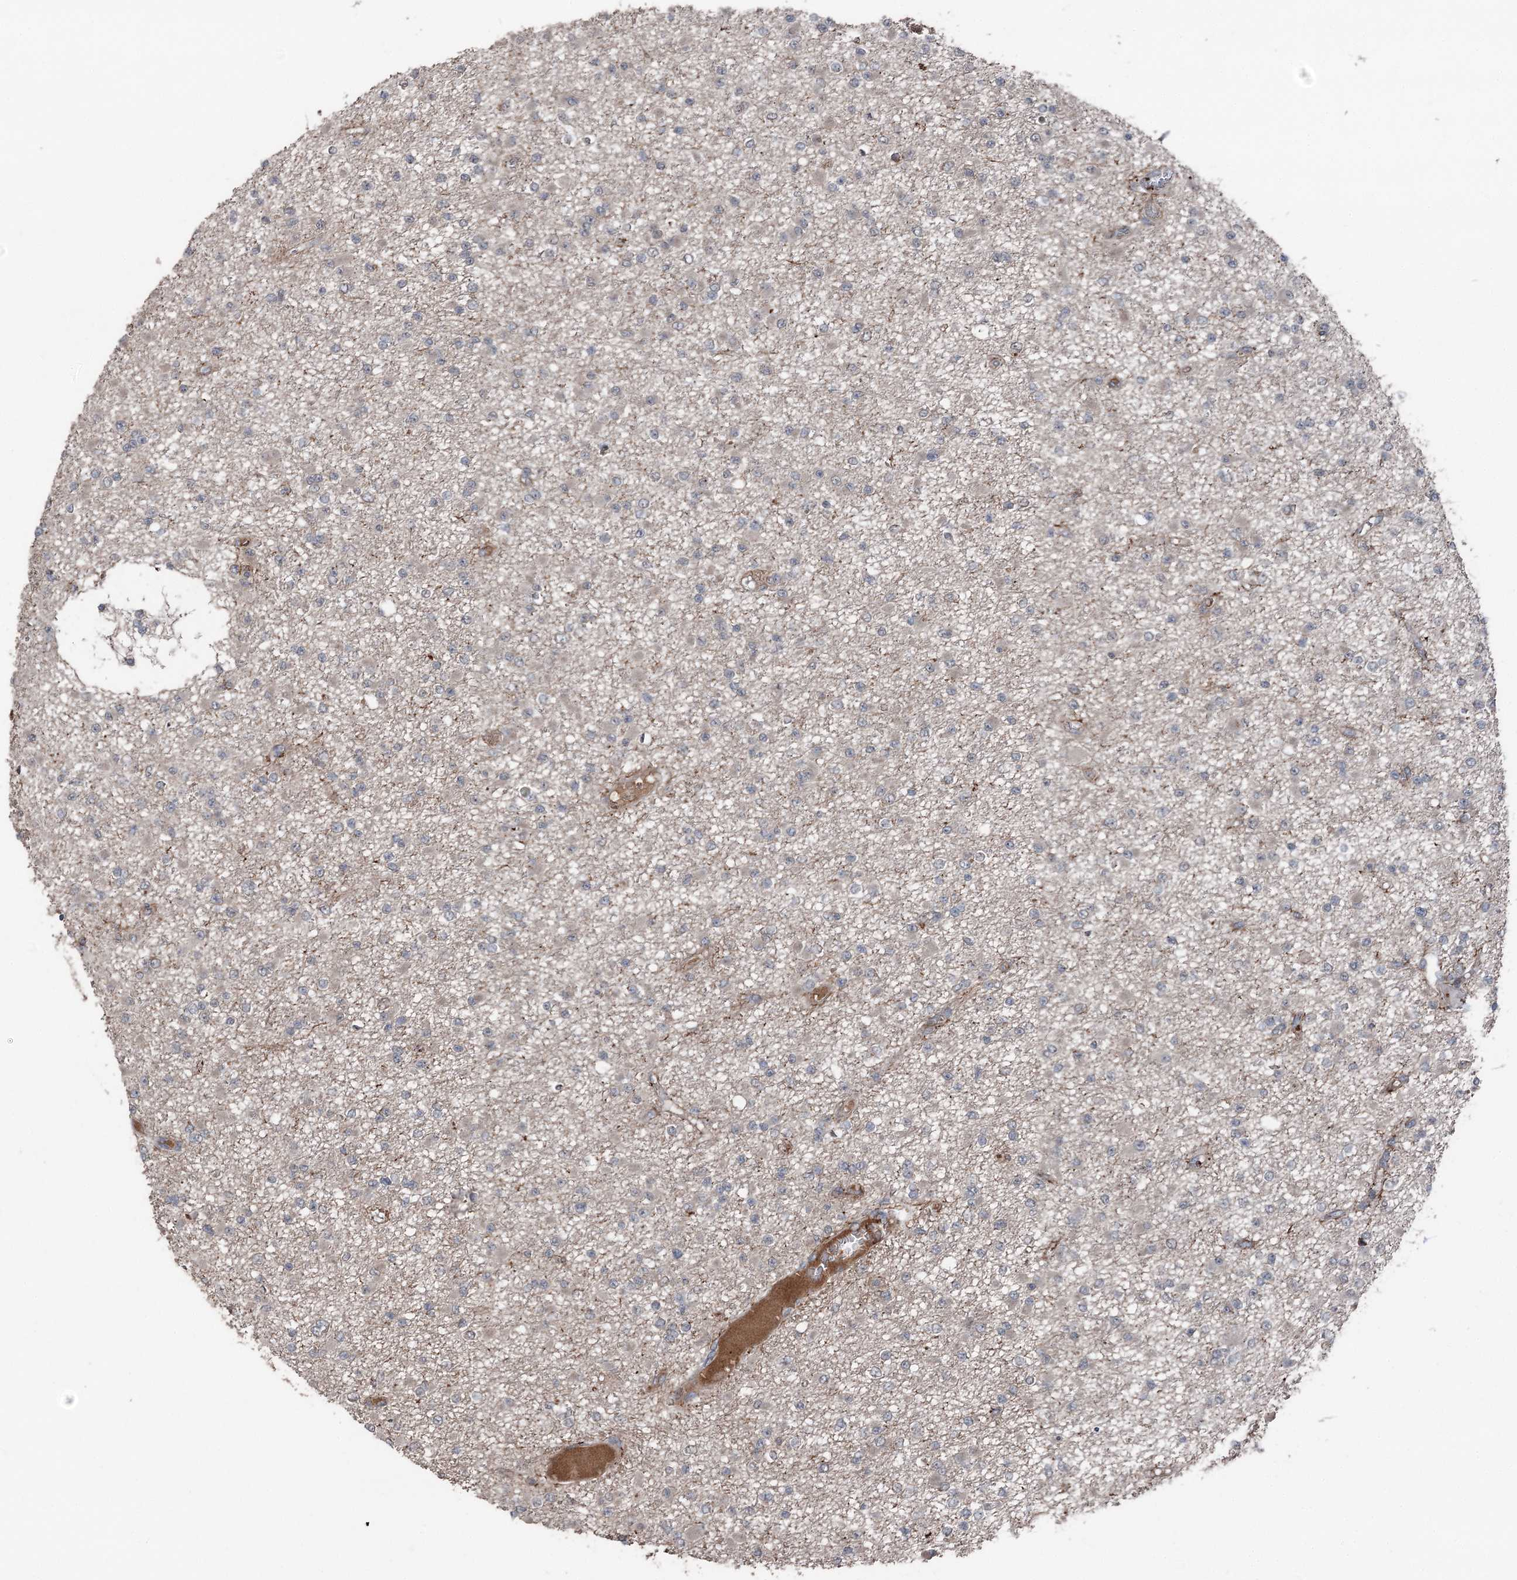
{"staining": {"intensity": "negative", "quantity": "none", "location": "none"}, "tissue": "glioma", "cell_type": "Tumor cells", "image_type": "cancer", "snomed": [{"axis": "morphology", "description": "Glioma, malignant, Low grade"}, {"axis": "topography", "description": "Brain"}], "caption": "Image shows no protein staining in tumor cells of glioma tissue. (DAB immunohistochemistry, high magnification).", "gene": "MAPK8IP2", "patient": {"sex": "female", "age": 22}}